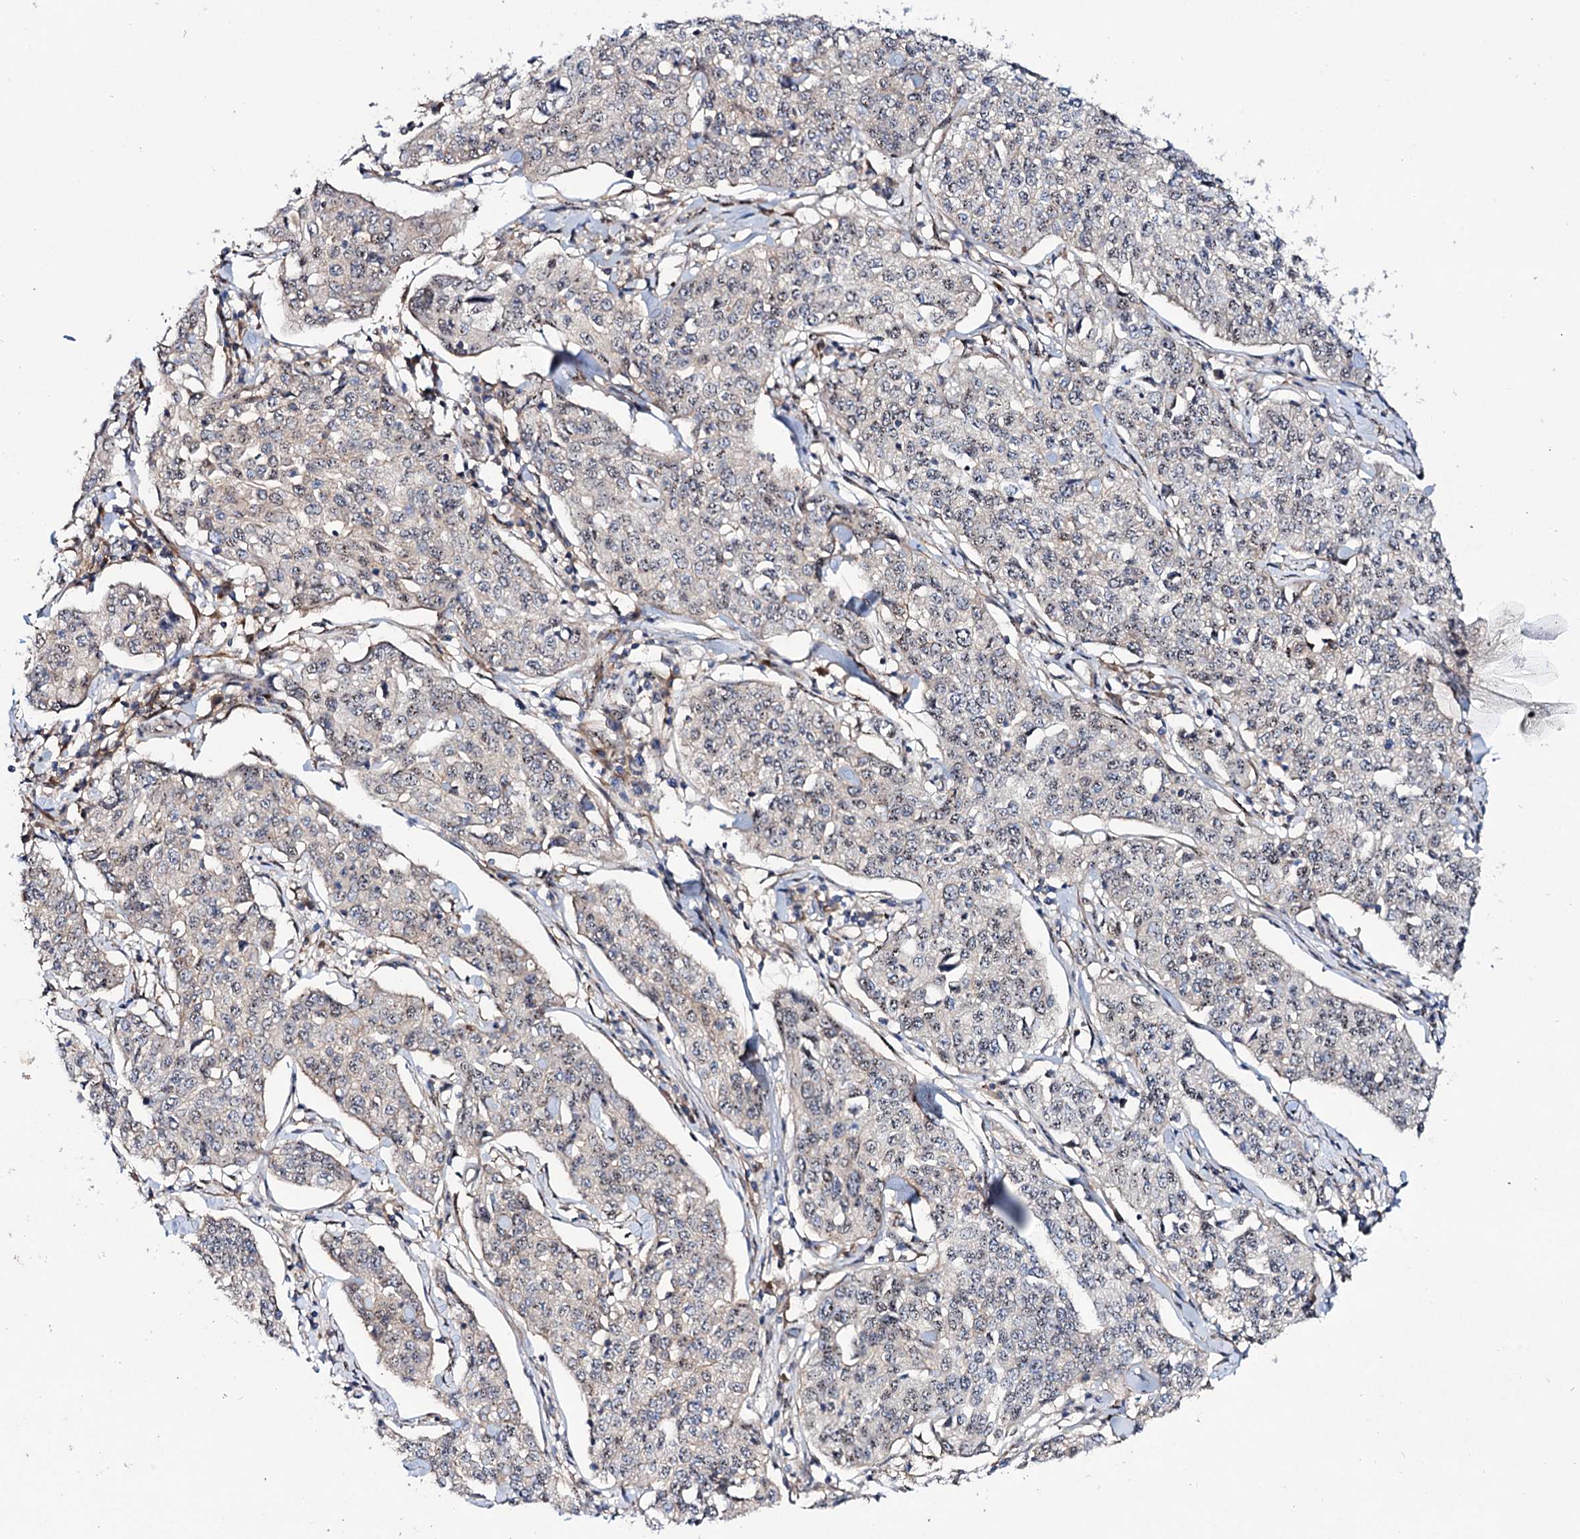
{"staining": {"intensity": "weak", "quantity": "<25%", "location": "cytoplasmic/membranous"}, "tissue": "cervical cancer", "cell_type": "Tumor cells", "image_type": "cancer", "snomed": [{"axis": "morphology", "description": "Squamous cell carcinoma, NOS"}, {"axis": "topography", "description": "Cervix"}], "caption": "Image shows no significant protein expression in tumor cells of cervical cancer (squamous cell carcinoma).", "gene": "SEC24A", "patient": {"sex": "female", "age": 35}}